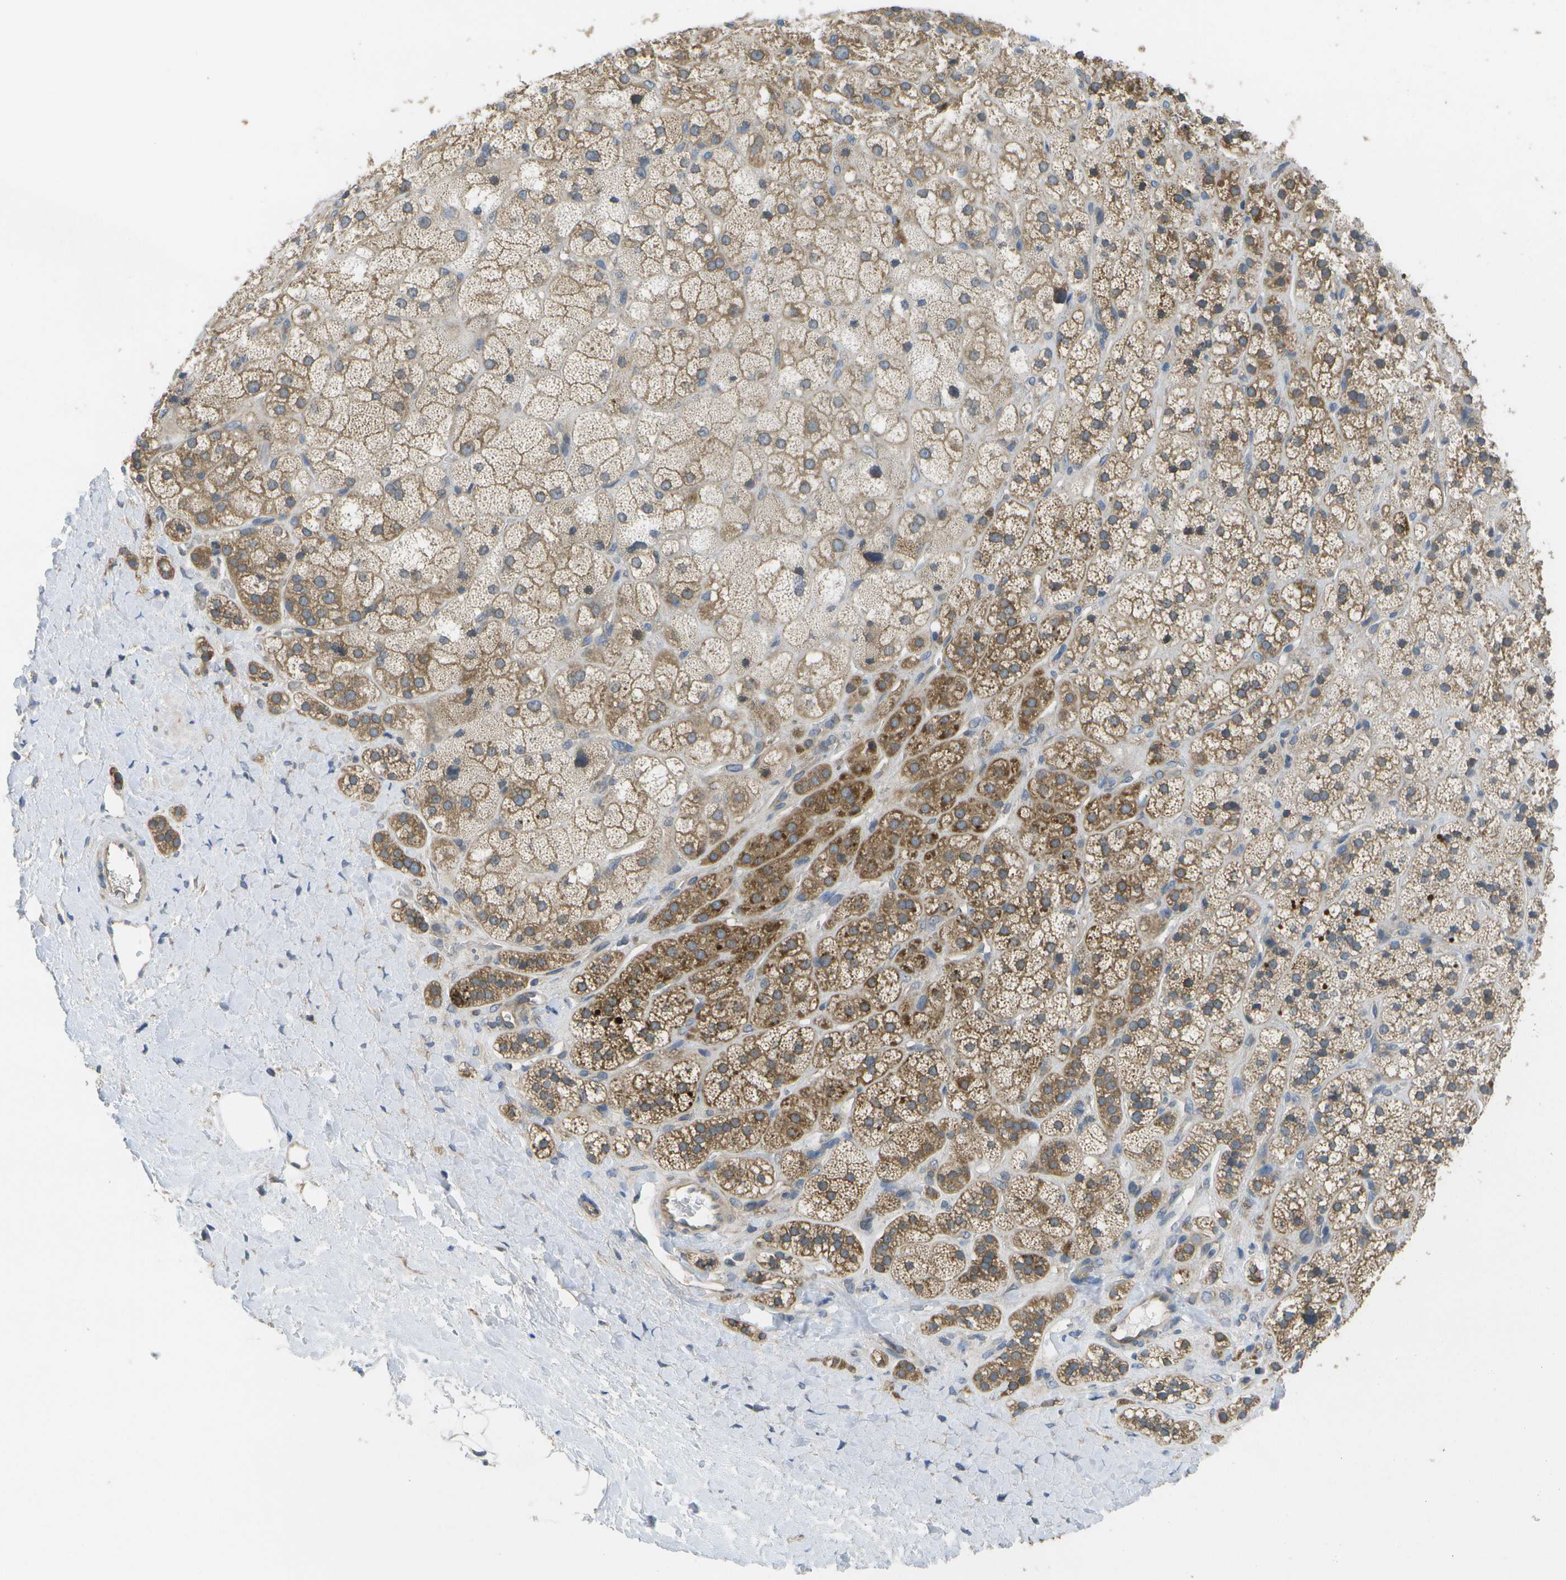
{"staining": {"intensity": "strong", "quantity": ">75%", "location": "cytoplasmic/membranous"}, "tissue": "adrenal gland", "cell_type": "Glandular cells", "image_type": "normal", "snomed": [{"axis": "morphology", "description": "Normal tissue, NOS"}, {"axis": "topography", "description": "Adrenal gland"}], "caption": "A brown stain highlights strong cytoplasmic/membranous expression of a protein in glandular cells of unremarkable human adrenal gland.", "gene": "DPM3", "patient": {"sex": "male", "age": 56}}